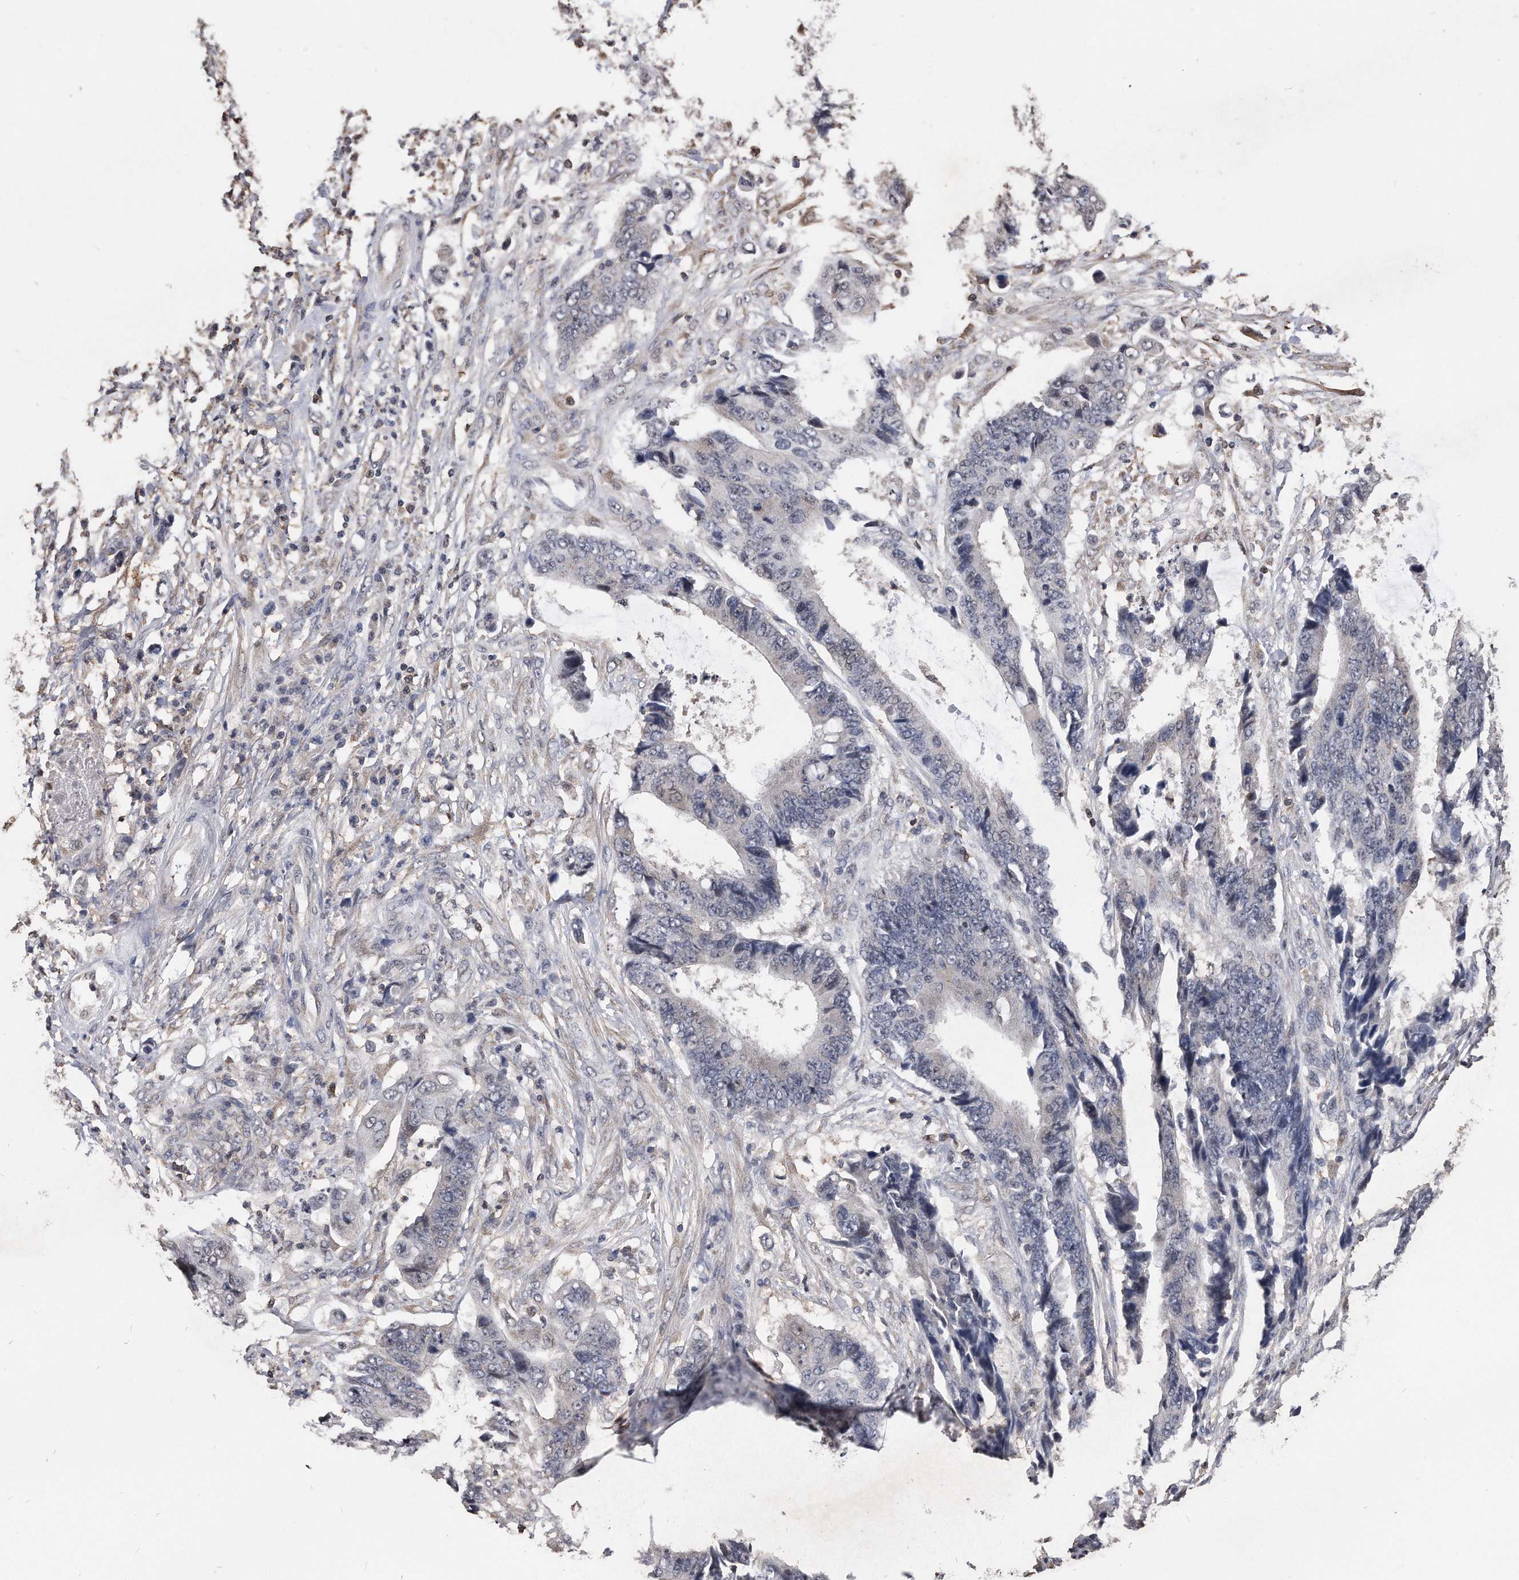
{"staining": {"intensity": "negative", "quantity": "none", "location": "none"}, "tissue": "colorectal cancer", "cell_type": "Tumor cells", "image_type": "cancer", "snomed": [{"axis": "morphology", "description": "Adenocarcinoma, NOS"}, {"axis": "topography", "description": "Rectum"}], "caption": "The IHC histopathology image has no significant expression in tumor cells of colorectal adenocarcinoma tissue. The staining was performed using DAB to visualize the protein expression in brown, while the nuclei were stained in blue with hematoxylin (Magnification: 20x).", "gene": "IL20RA", "patient": {"sex": "male", "age": 84}}